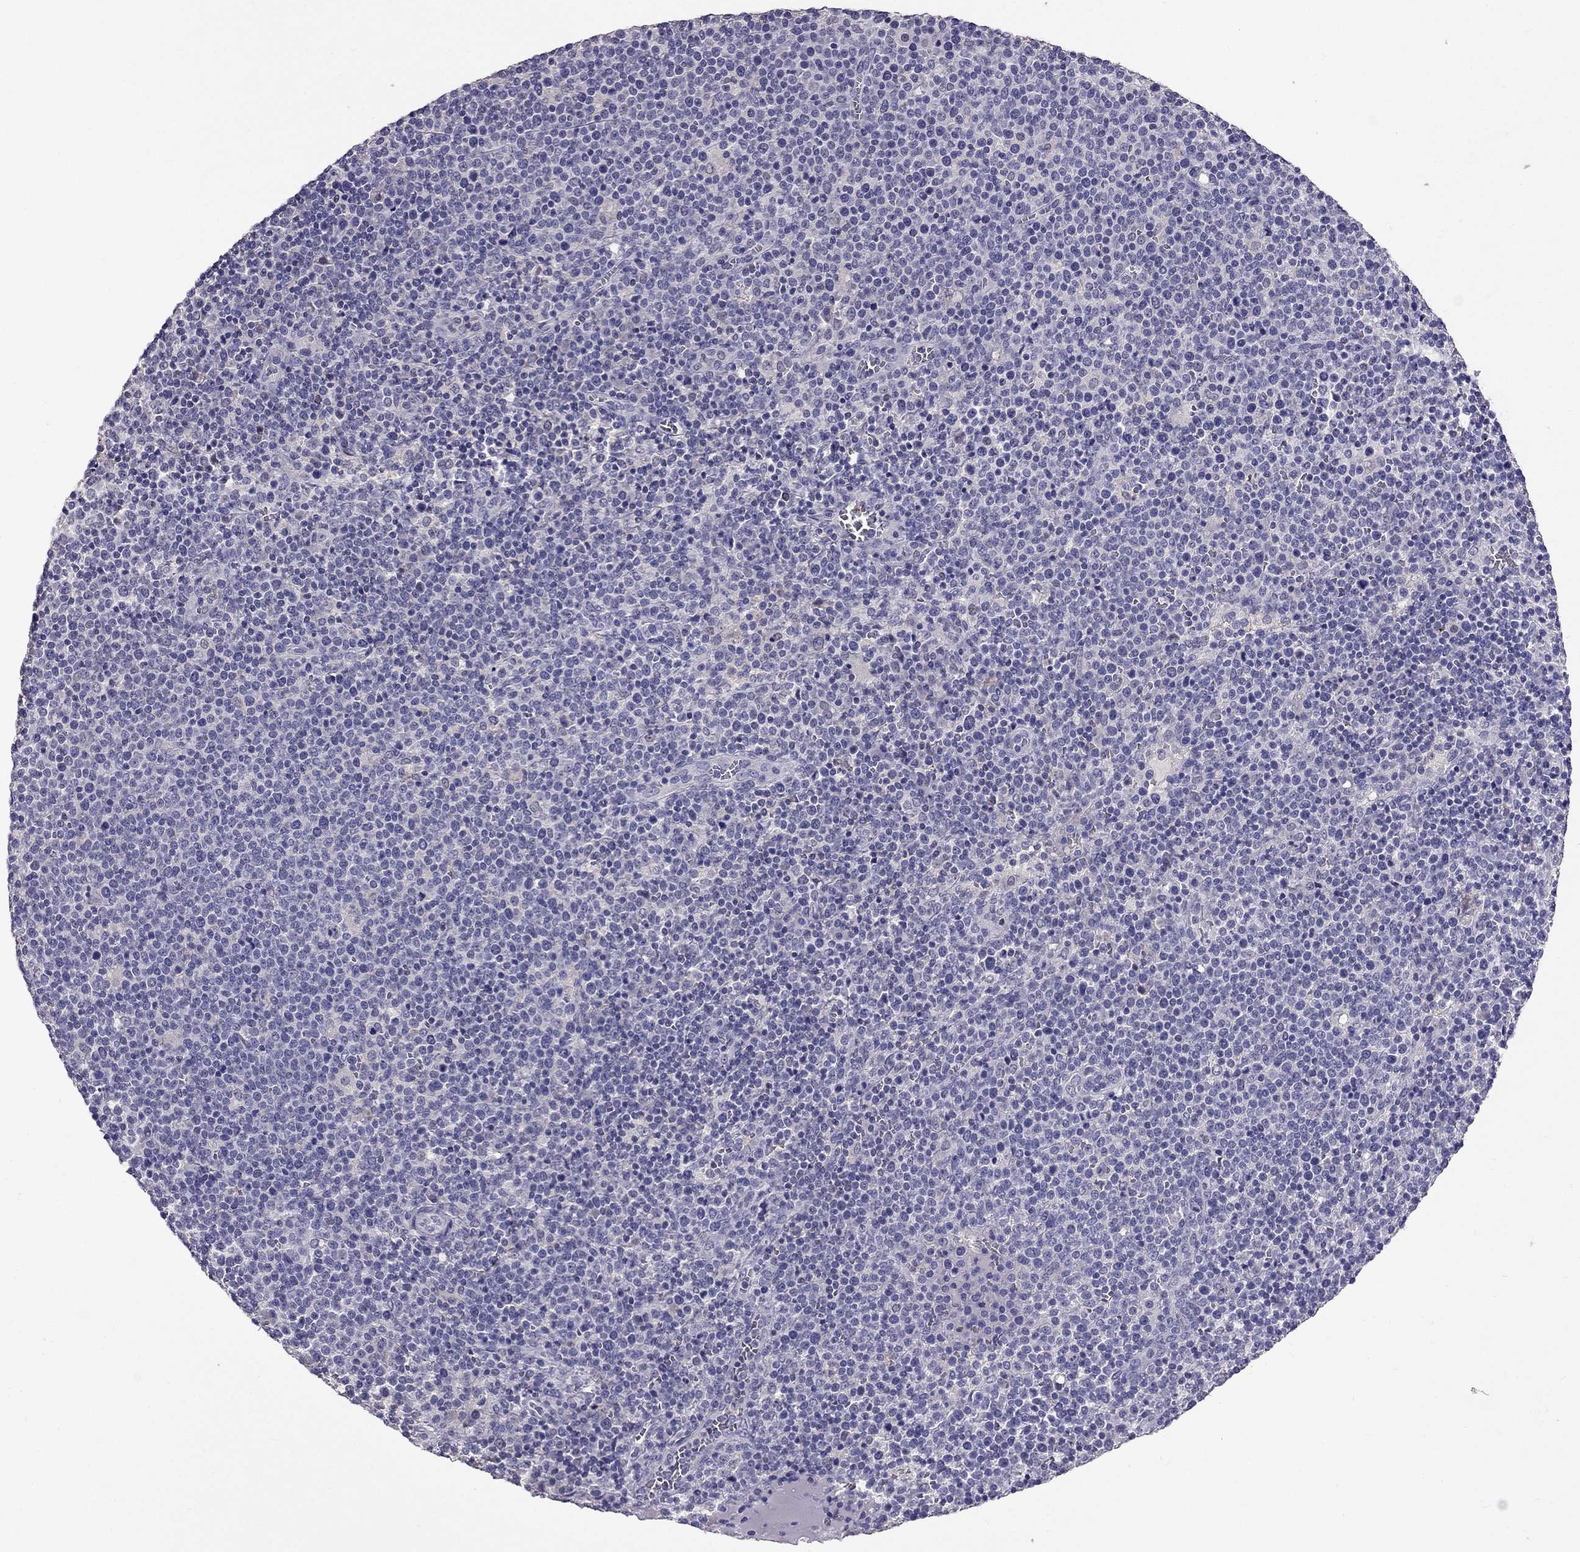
{"staining": {"intensity": "negative", "quantity": "none", "location": "none"}, "tissue": "lymphoma", "cell_type": "Tumor cells", "image_type": "cancer", "snomed": [{"axis": "morphology", "description": "Malignant lymphoma, non-Hodgkin's type, High grade"}, {"axis": "topography", "description": "Lymph node"}], "caption": "This is an immunohistochemistry (IHC) histopathology image of high-grade malignant lymphoma, non-Hodgkin's type. There is no positivity in tumor cells.", "gene": "AQP9", "patient": {"sex": "male", "age": 61}}